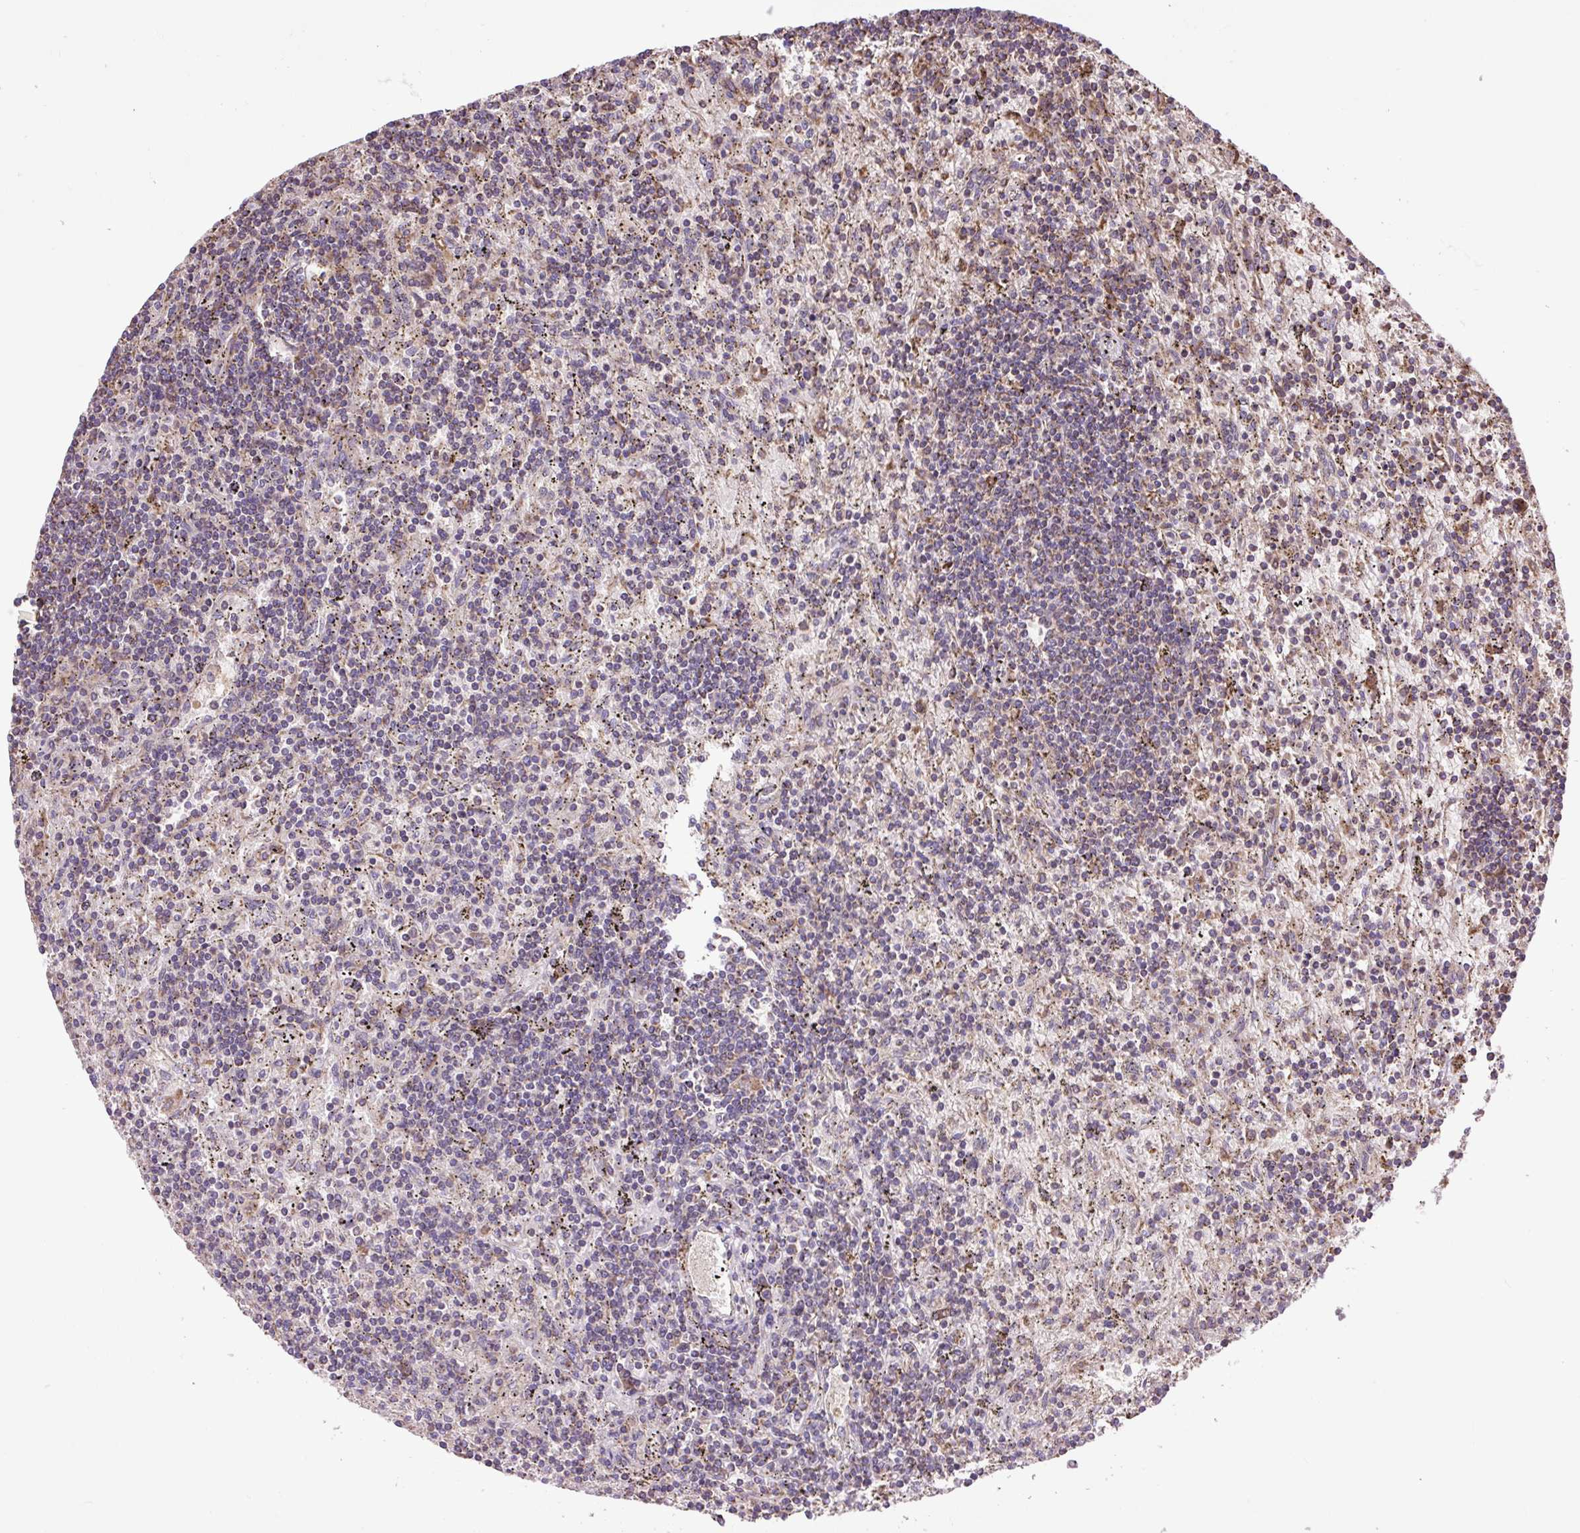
{"staining": {"intensity": "negative", "quantity": "none", "location": "none"}, "tissue": "lymphoma", "cell_type": "Tumor cells", "image_type": "cancer", "snomed": [{"axis": "morphology", "description": "Malignant lymphoma, non-Hodgkin's type, Low grade"}, {"axis": "topography", "description": "Spleen"}], "caption": "High magnification brightfield microscopy of malignant lymphoma, non-Hodgkin's type (low-grade) stained with DAB (brown) and counterstained with hematoxylin (blue): tumor cells show no significant positivity. (DAB immunohistochemistry visualized using brightfield microscopy, high magnification).", "gene": "PLCG1", "patient": {"sex": "male", "age": 76}}